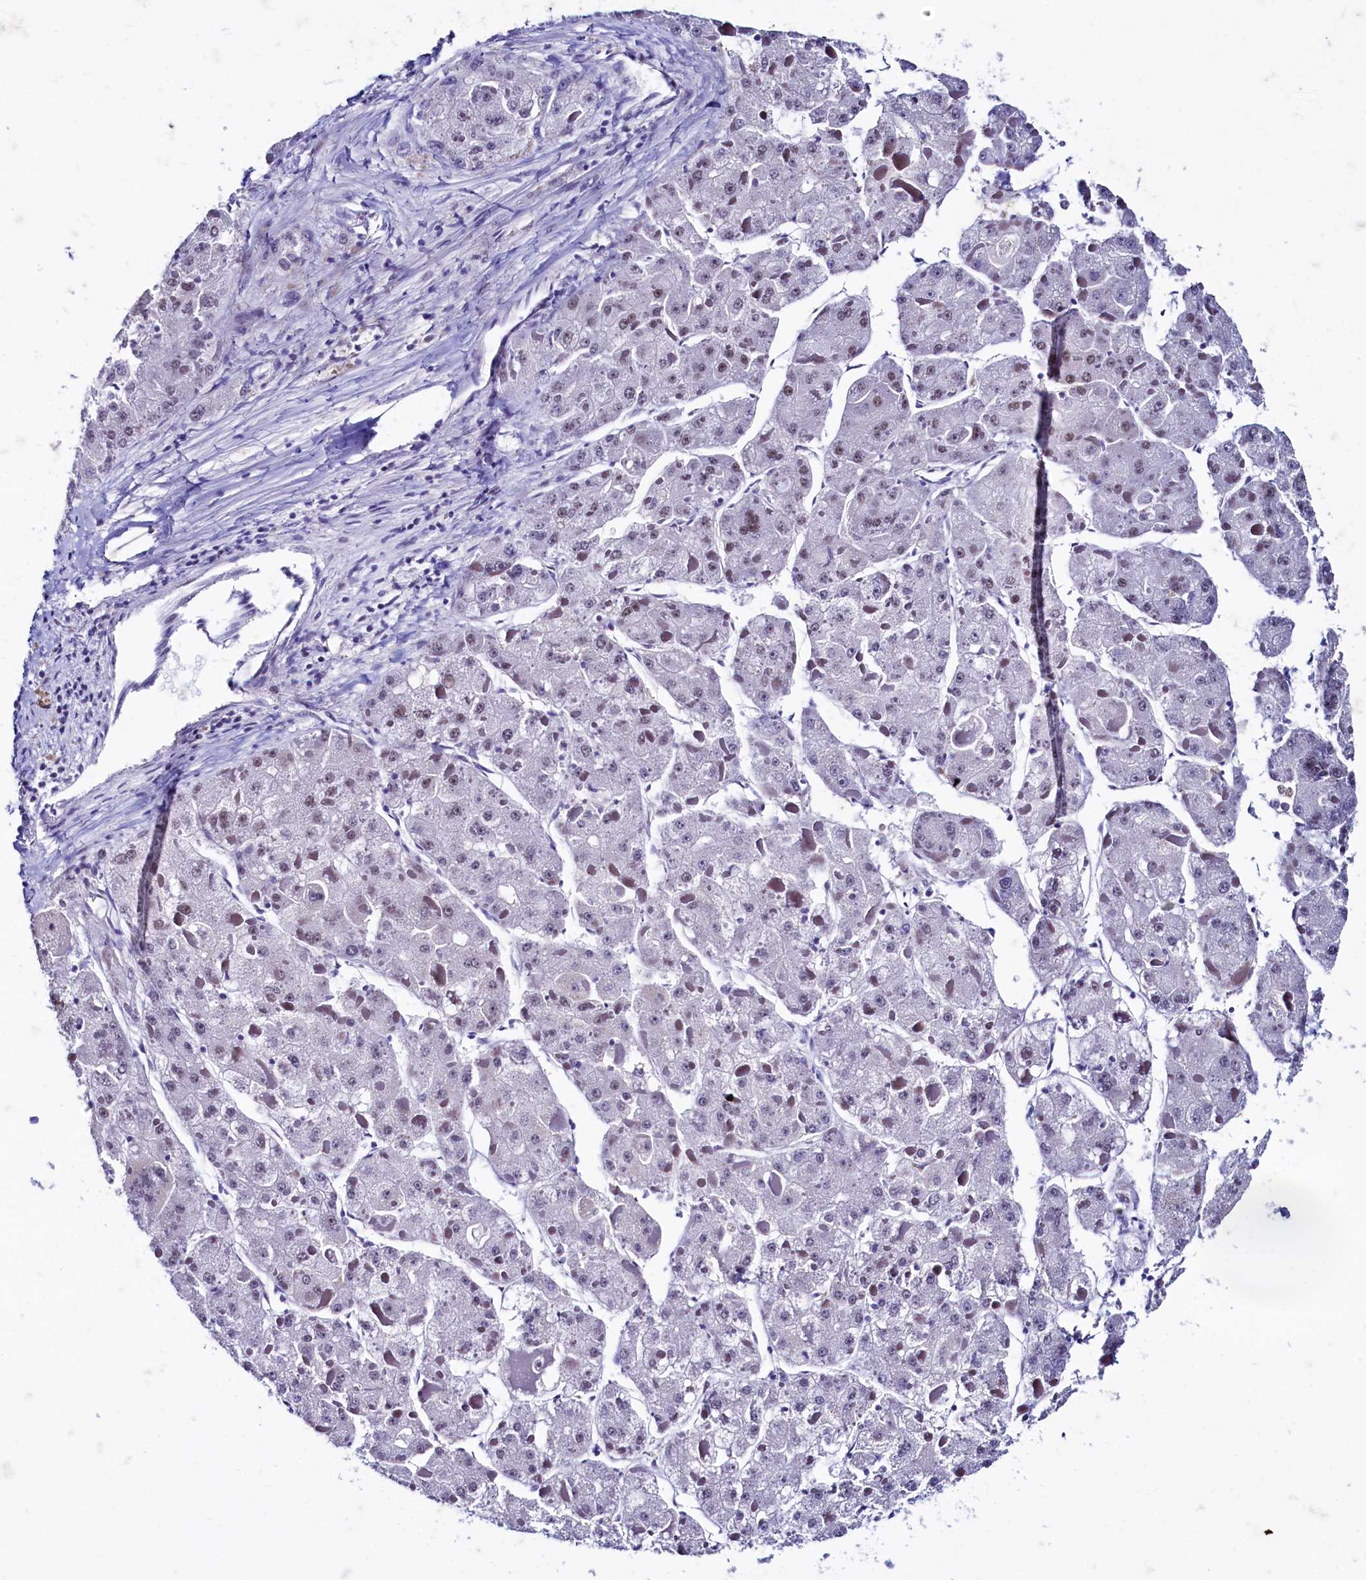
{"staining": {"intensity": "negative", "quantity": "none", "location": "none"}, "tissue": "liver cancer", "cell_type": "Tumor cells", "image_type": "cancer", "snomed": [{"axis": "morphology", "description": "Carcinoma, Hepatocellular, NOS"}, {"axis": "topography", "description": "Liver"}], "caption": "Immunohistochemistry photomicrograph of neoplastic tissue: liver cancer (hepatocellular carcinoma) stained with DAB (3,3'-diaminobenzidine) shows no significant protein staining in tumor cells.", "gene": "CPSF7", "patient": {"sex": "female", "age": 73}}